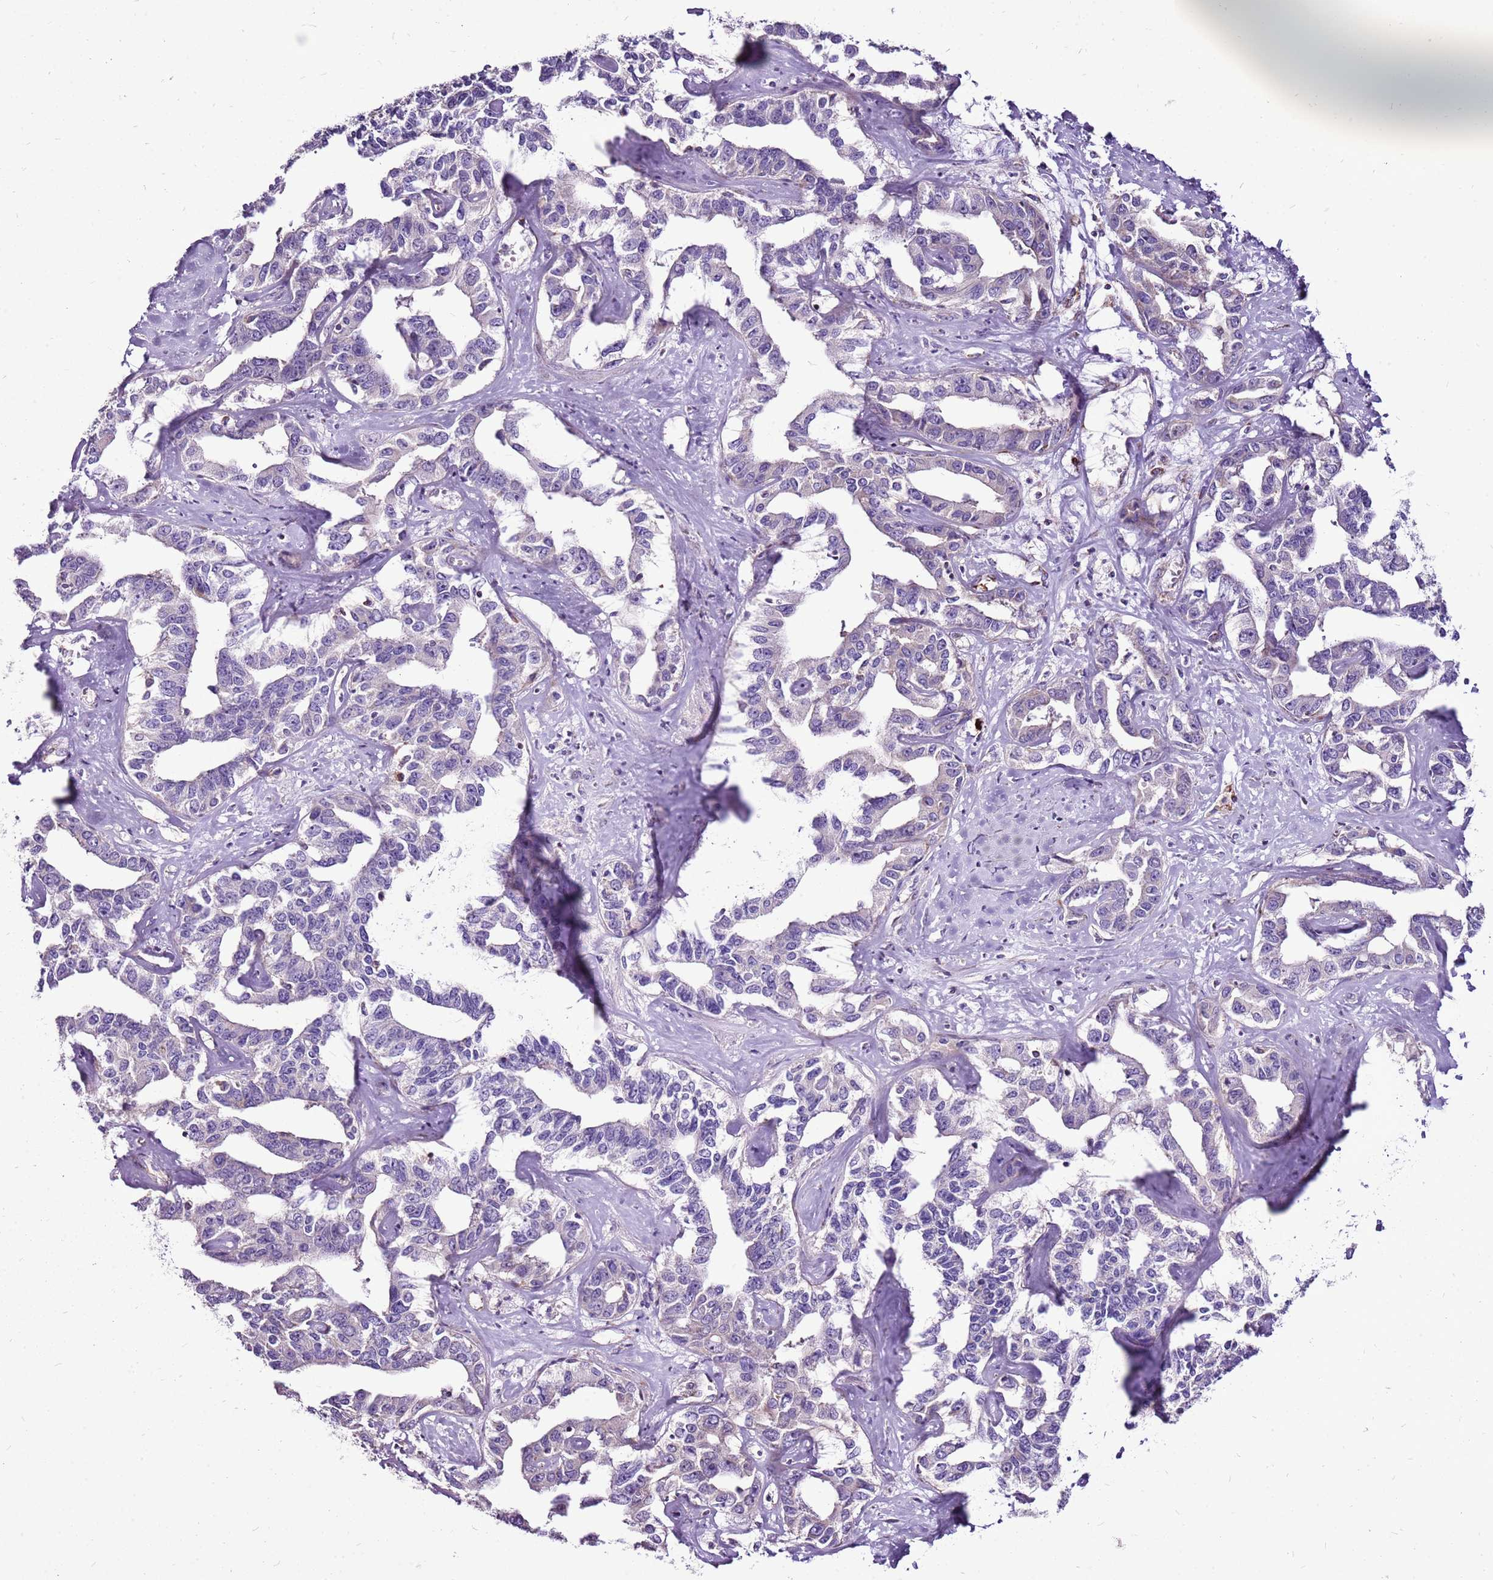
{"staining": {"intensity": "negative", "quantity": "none", "location": "none"}, "tissue": "liver cancer", "cell_type": "Tumor cells", "image_type": "cancer", "snomed": [{"axis": "morphology", "description": "Cholangiocarcinoma"}, {"axis": "topography", "description": "Liver"}], "caption": "Immunohistochemistry (IHC) photomicrograph of liver cholangiocarcinoma stained for a protein (brown), which demonstrates no positivity in tumor cells. (IHC, brightfield microscopy, high magnification).", "gene": "GCDH", "patient": {"sex": "male", "age": 59}}